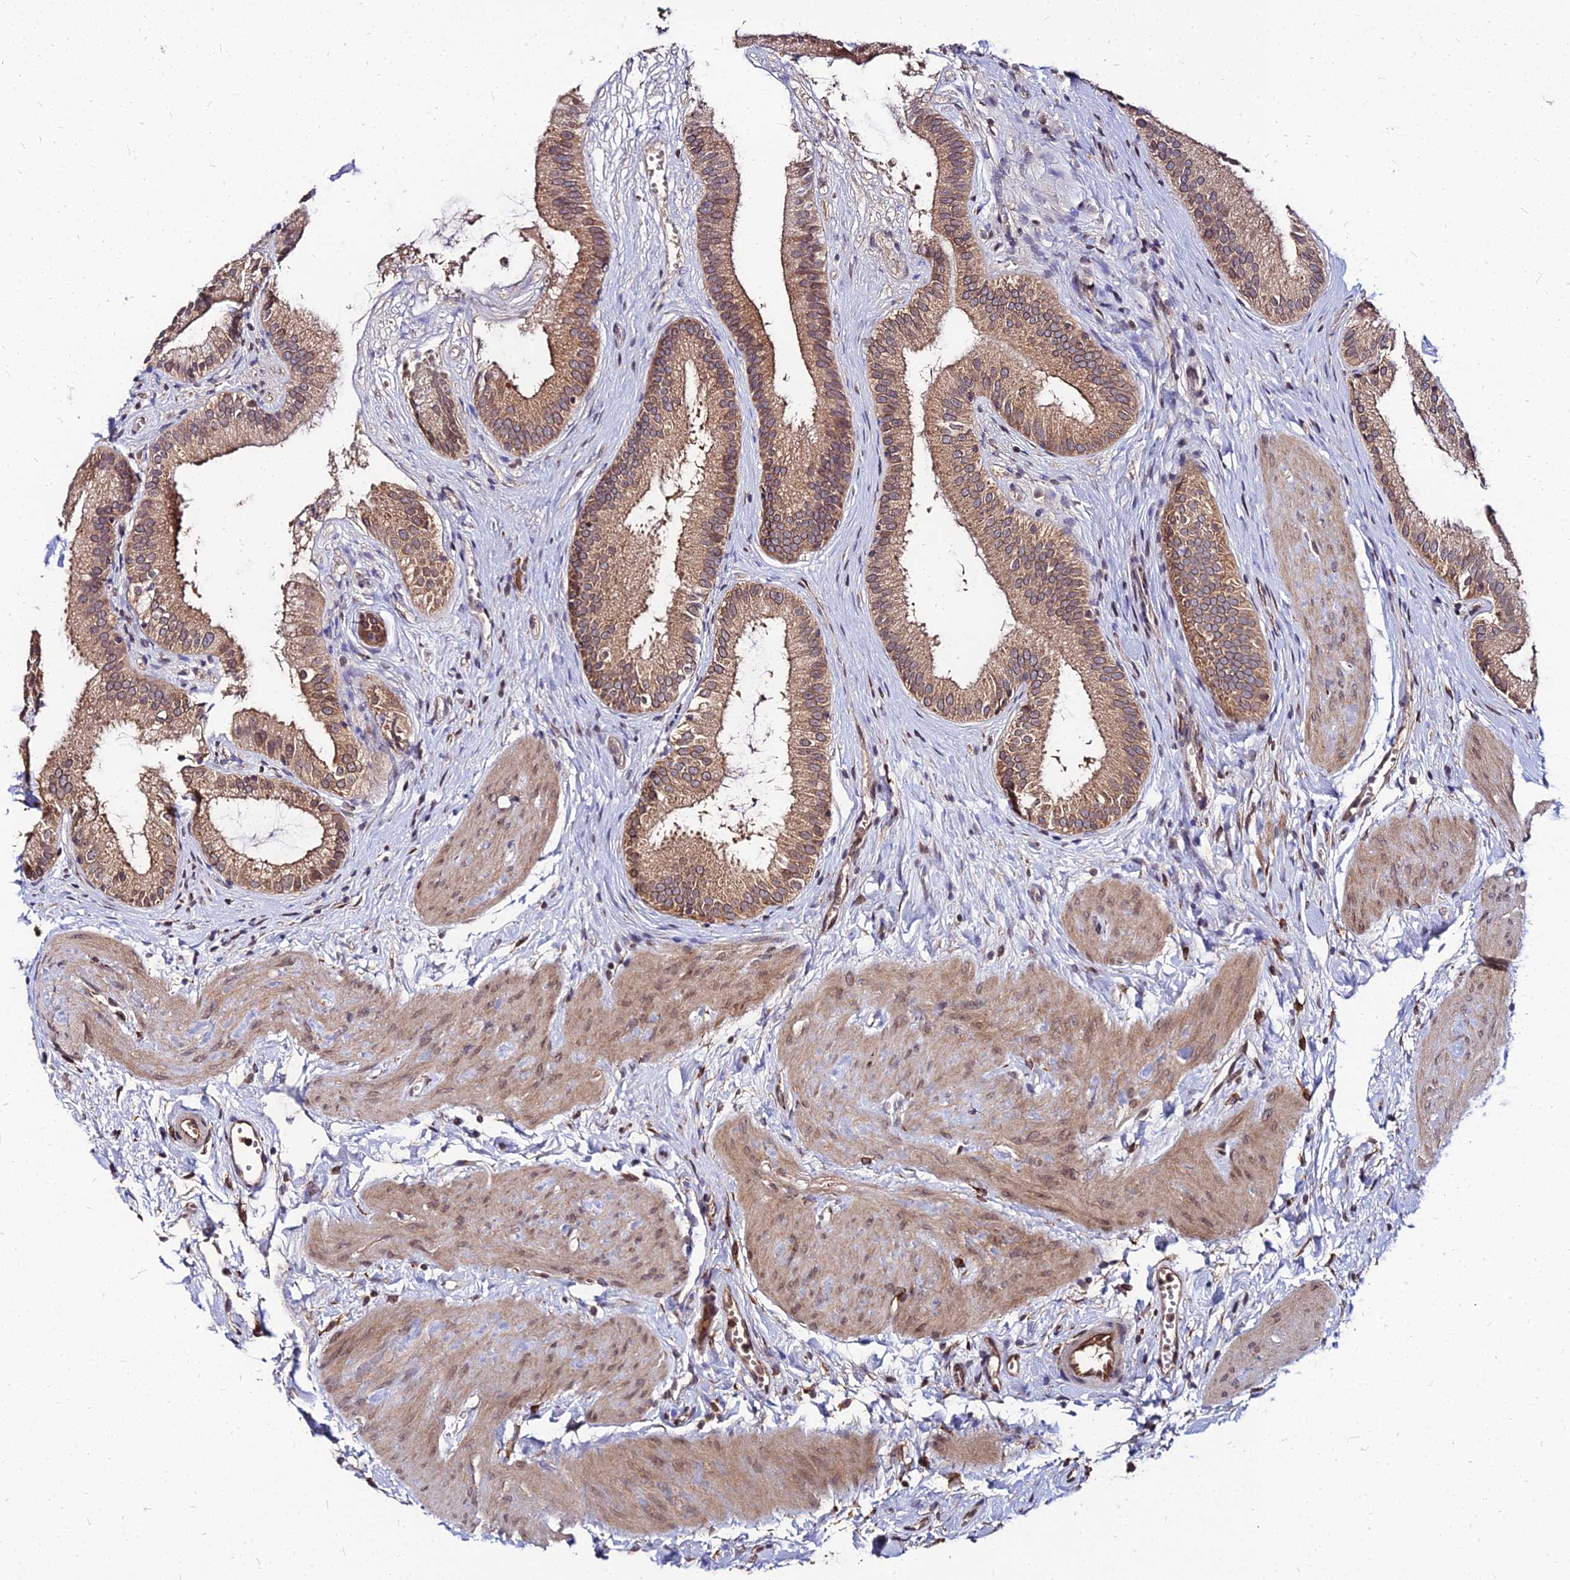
{"staining": {"intensity": "moderate", "quantity": ">75%", "location": "cytoplasmic/membranous,nuclear"}, "tissue": "gallbladder", "cell_type": "Glandular cells", "image_type": "normal", "snomed": [{"axis": "morphology", "description": "Normal tissue, NOS"}, {"axis": "topography", "description": "Gallbladder"}], "caption": "This is an image of IHC staining of unremarkable gallbladder, which shows moderate positivity in the cytoplasmic/membranous,nuclear of glandular cells.", "gene": "PDE4D", "patient": {"sex": "female", "age": 54}}